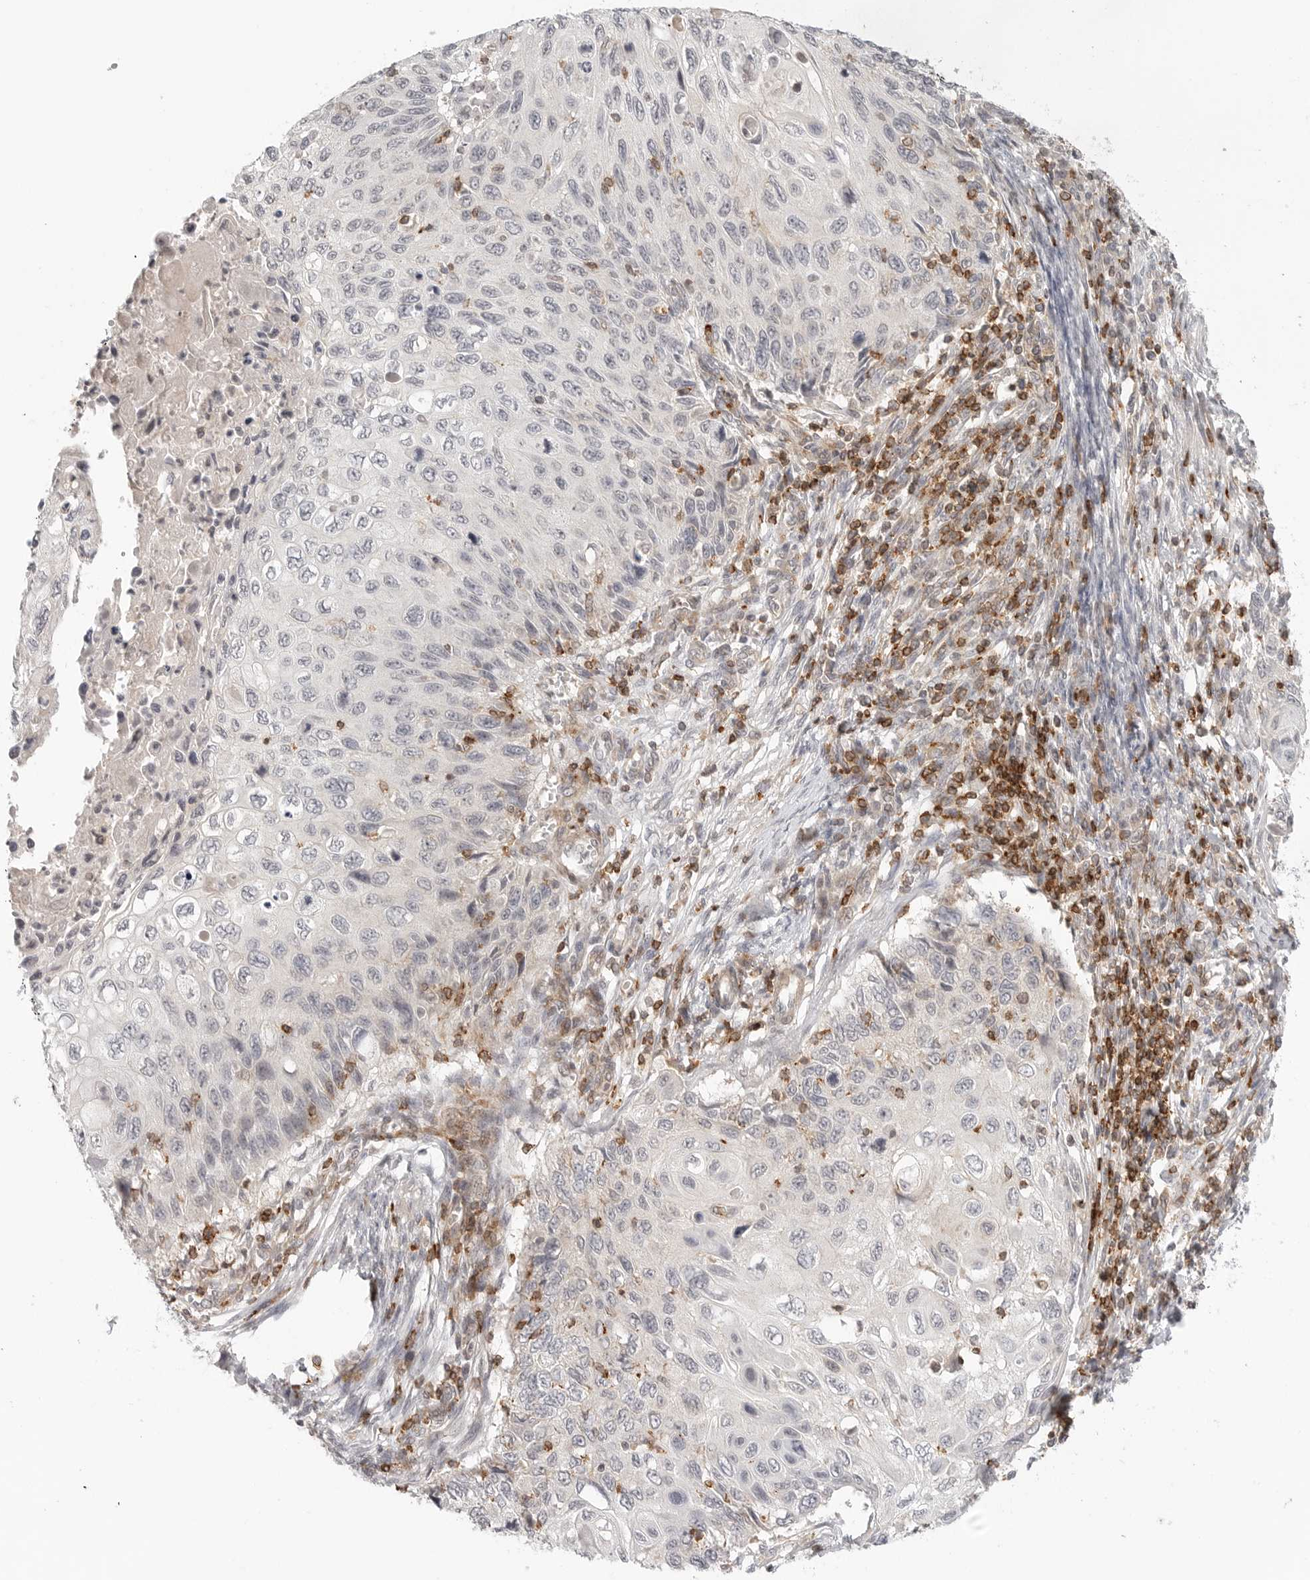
{"staining": {"intensity": "negative", "quantity": "none", "location": "none"}, "tissue": "cervical cancer", "cell_type": "Tumor cells", "image_type": "cancer", "snomed": [{"axis": "morphology", "description": "Squamous cell carcinoma, NOS"}, {"axis": "topography", "description": "Cervix"}], "caption": "The histopathology image reveals no significant positivity in tumor cells of cervical cancer. Nuclei are stained in blue.", "gene": "SH3KBP1", "patient": {"sex": "female", "age": 70}}